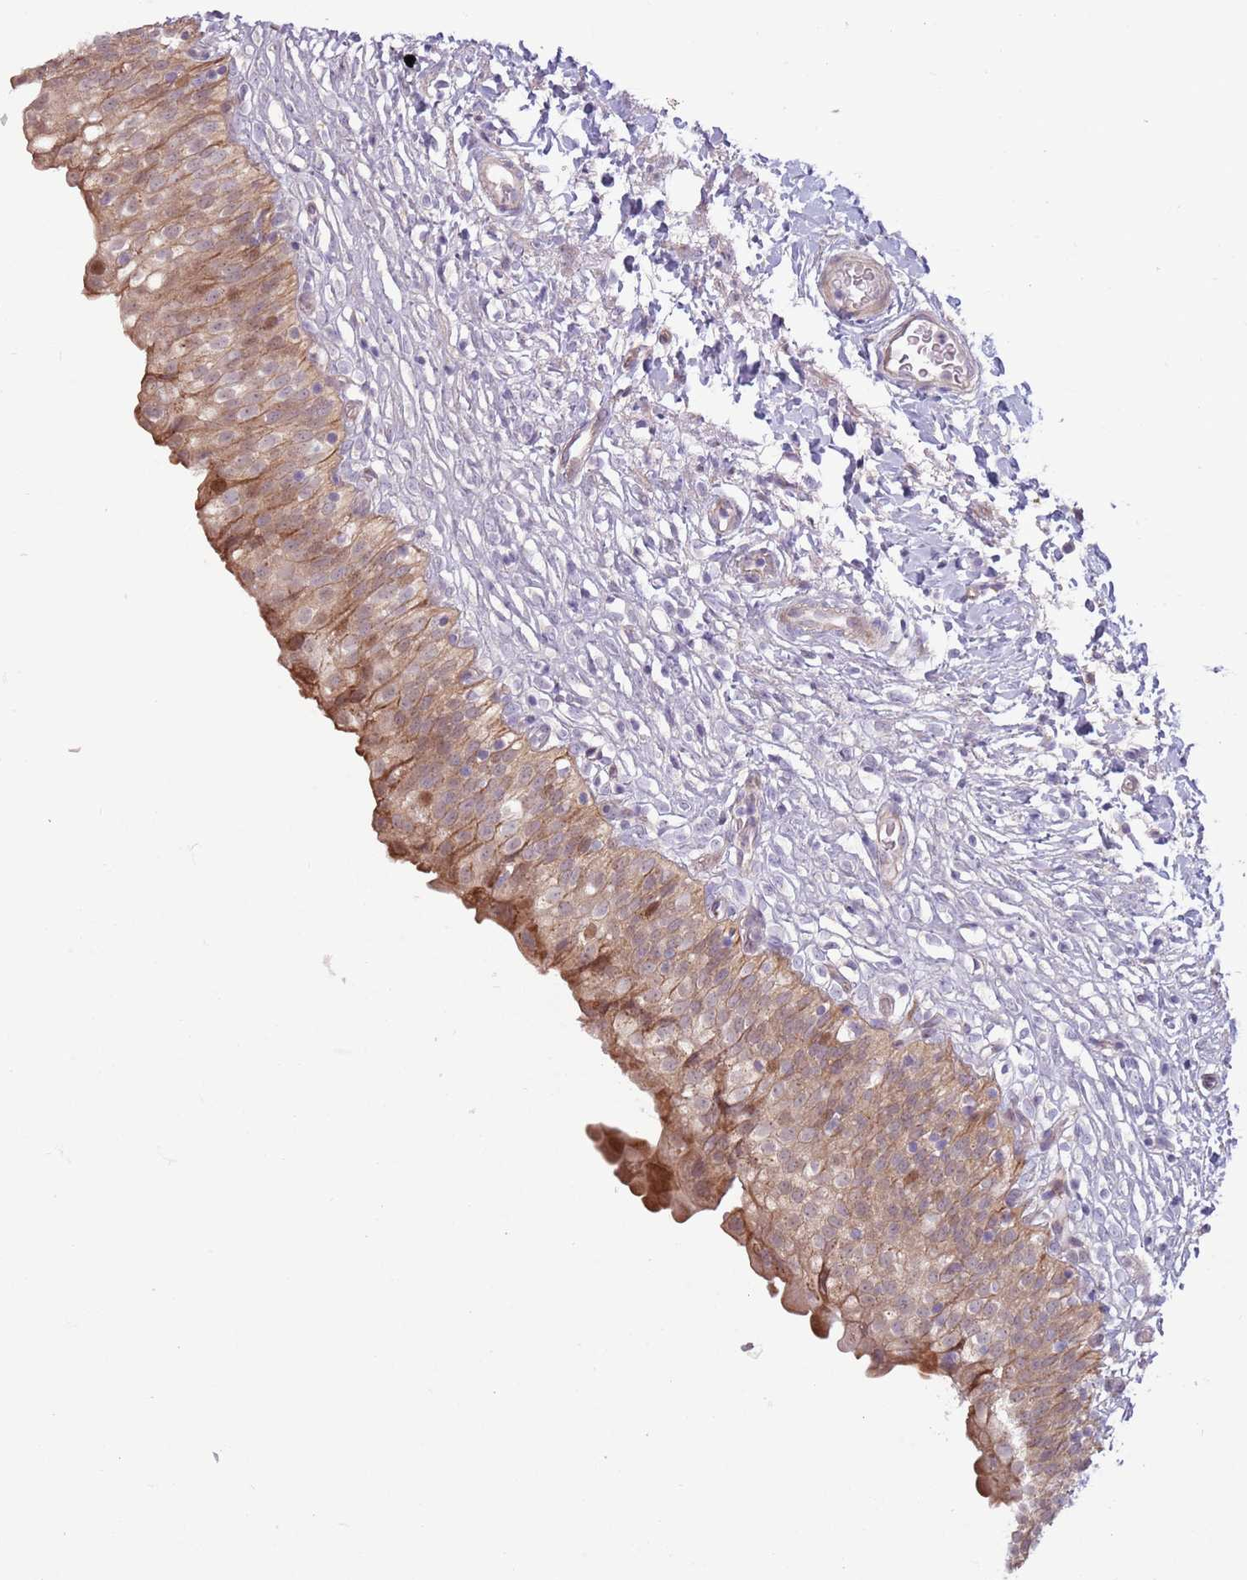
{"staining": {"intensity": "moderate", "quantity": ">75%", "location": "cytoplasmic/membranous,nuclear"}, "tissue": "urinary bladder", "cell_type": "Urothelial cells", "image_type": "normal", "snomed": [{"axis": "morphology", "description": "Normal tissue, NOS"}, {"axis": "topography", "description": "Urinary bladder"}], "caption": "The image reveals staining of benign urinary bladder, revealing moderate cytoplasmic/membranous,nuclear protein expression (brown color) within urothelial cells.", "gene": "CCDC150", "patient": {"sex": "male", "age": 55}}